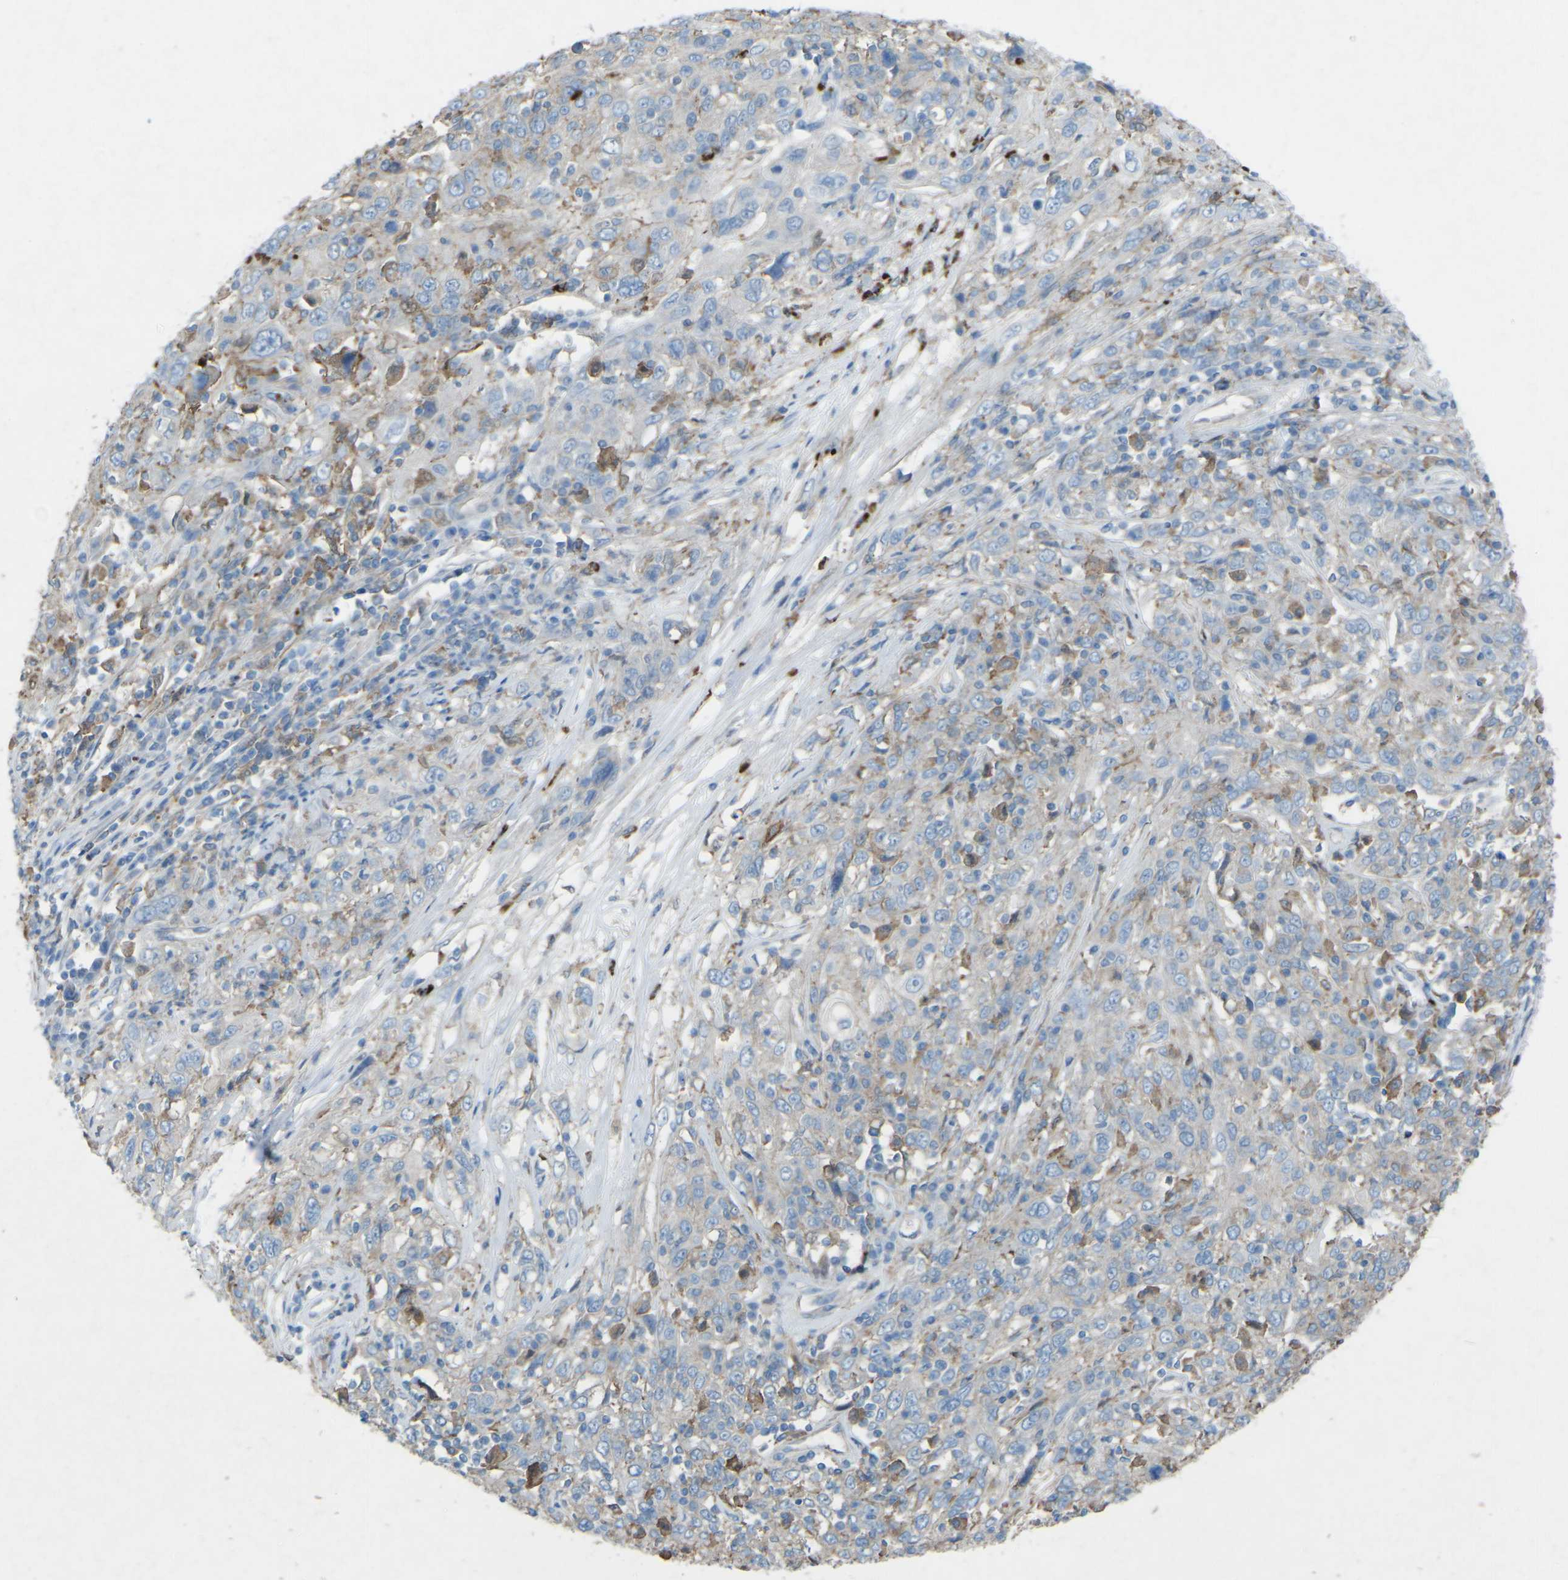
{"staining": {"intensity": "moderate", "quantity": "25%-75%", "location": "cytoplasmic/membranous"}, "tissue": "cervical cancer", "cell_type": "Tumor cells", "image_type": "cancer", "snomed": [{"axis": "morphology", "description": "Squamous cell carcinoma, NOS"}, {"axis": "topography", "description": "Cervix"}], "caption": "The histopathology image demonstrates a brown stain indicating the presence of a protein in the cytoplasmic/membranous of tumor cells in cervical cancer (squamous cell carcinoma).", "gene": "STK11", "patient": {"sex": "female", "age": 46}}